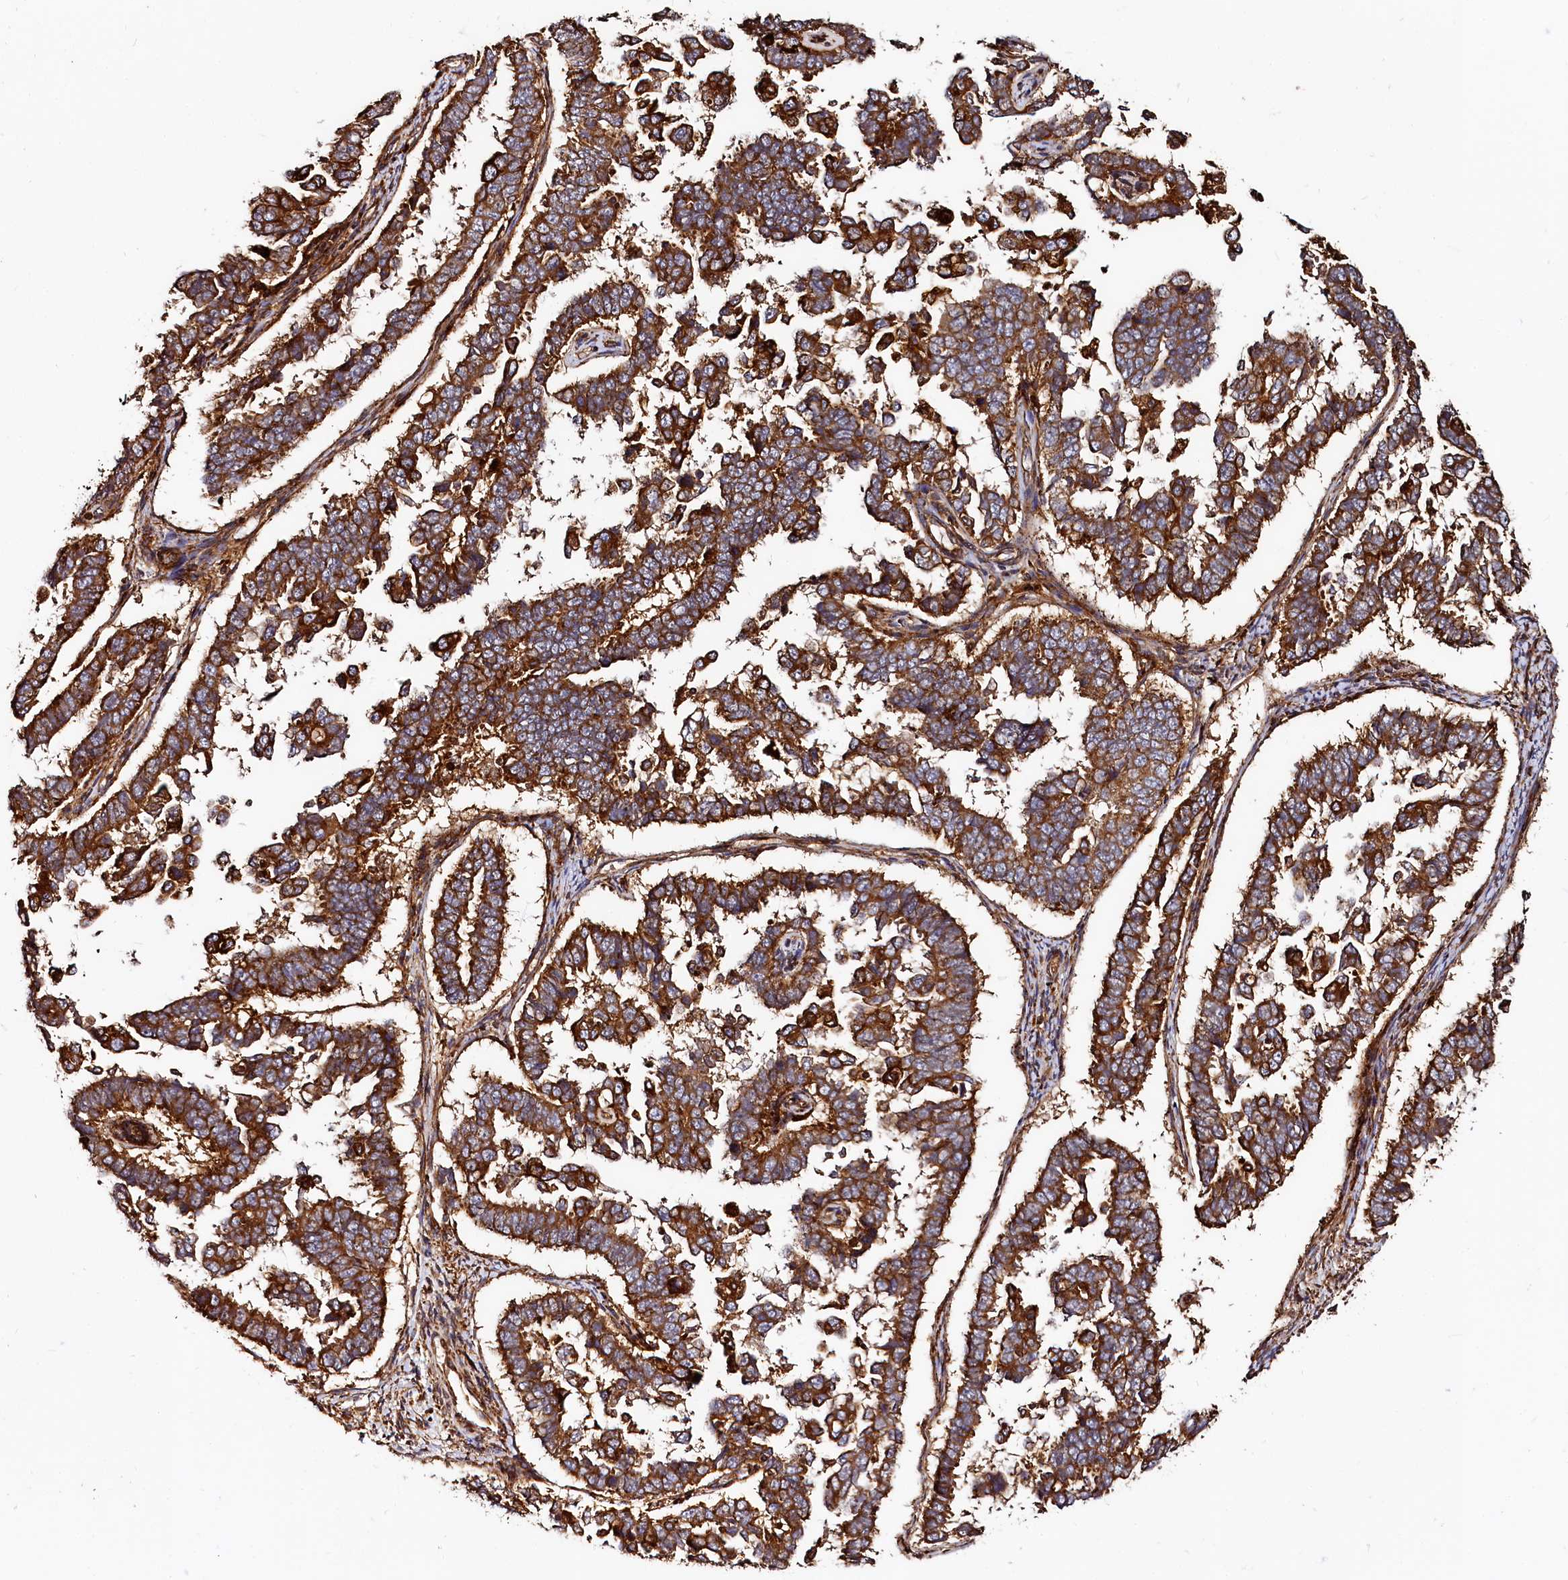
{"staining": {"intensity": "strong", "quantity": ">75%", "location": "cytoplasmic/membranous"}, "tissue": "endometrial cancer", "cell_type": "Tumor cells", "image_type": "cancer", "snomed": [{"axis": "morphology", "description": "Adenocarcinoma, NOS"}, {"axis": "topography", "description": "Endometrium"}], "caption": "The photomicrograph exhibits staining of adenocarcinoma (endometrial), revealing strong cytoplasmic/membranous protein positivity (brown color) within tumor cells.", "gene": "WDR73", "patient": {"sex": "female", "age": 75}}